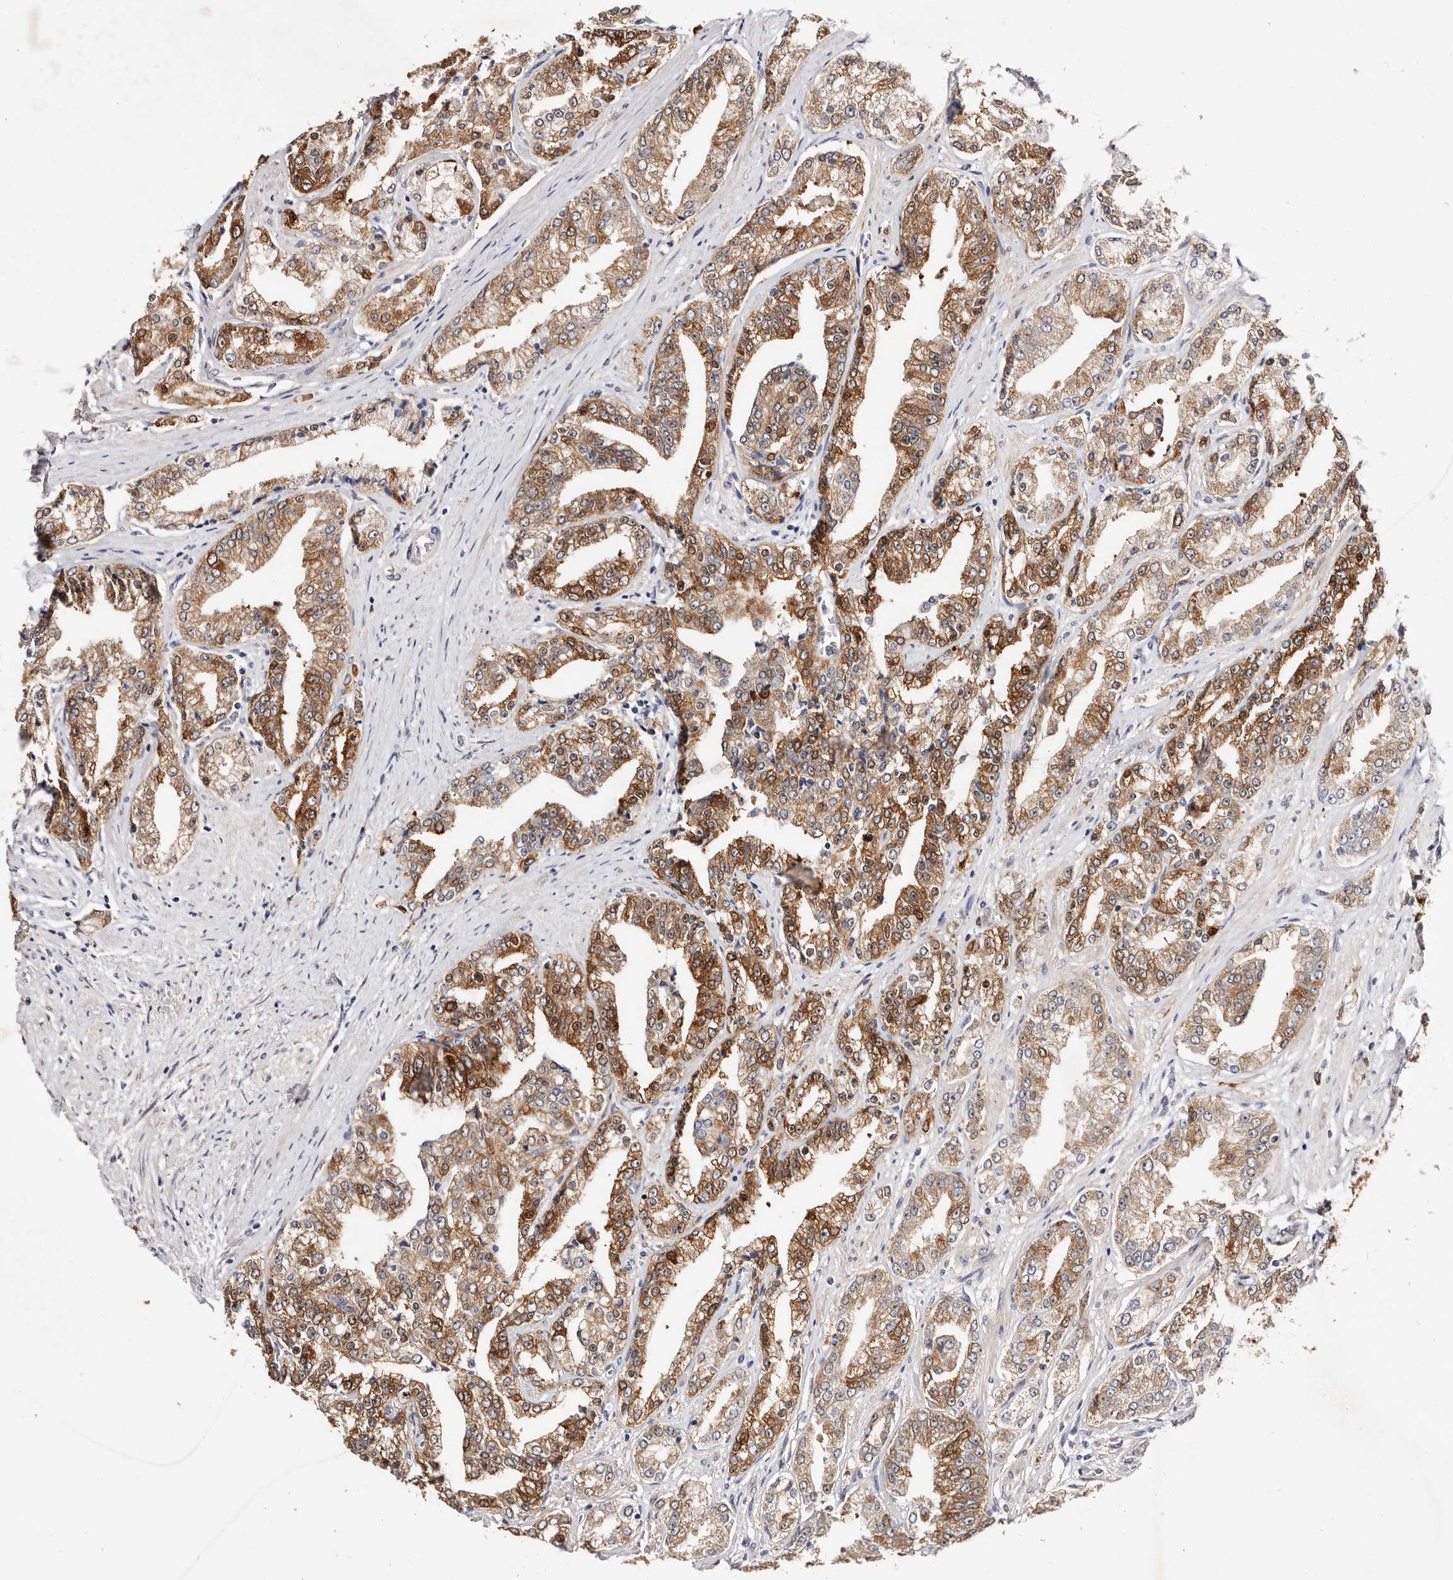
{"staining": {"intensity": "moderate", "quantity": ">75%", "location": "cytoplasmic/membranous"}, "tissue": "prostate cancer", "cell_type": "Tumor cells", "image_type": "cancer", "snomed": [{"axis": "morphology", "description": "Adenocarcinoma, High grade"}, {"axis": "topography", "description": "Prostate"}], "caption": "The histopathology image demonstrates a brown stain indicating the presence of a protein in the cytoplasmic/membranous of tumor cells in prostate cancer.", "gene": "GFOD1", "patient": {"sex": "male", "age": 71}}